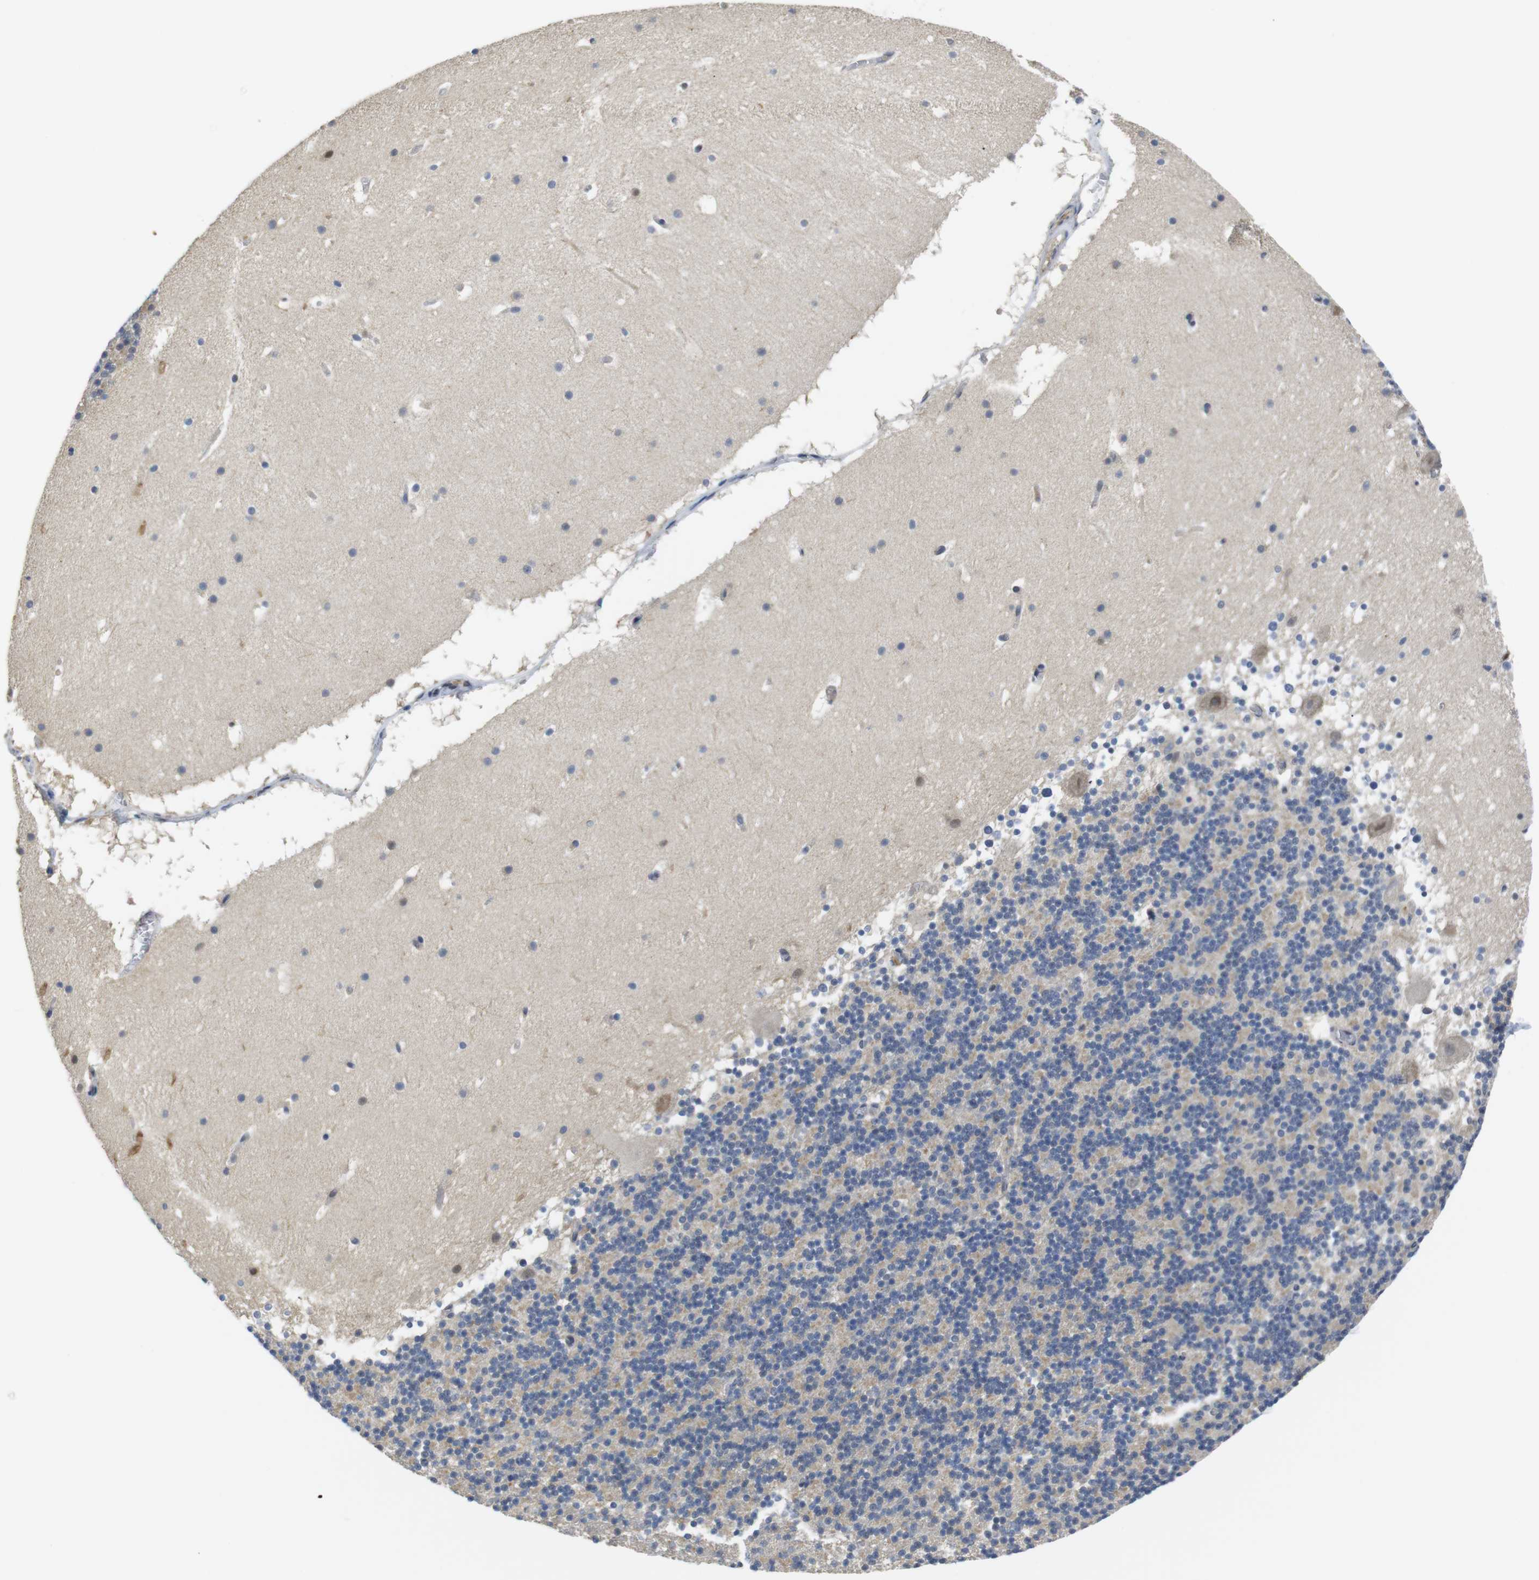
{"staining": {"intensity": "negative", "quantity": "none", "location": "none"}, "tissue": "cerebellum", "cell_type": "Cells in granular layer", "image_type": "normal", "snomed": [{"axis": "morphology", "description": "Normal tissue, NOS"}, {"axis": "topography", "description": "Cerebellum"}], "caption": "Cells in granular layer are negative for brown protein staining in normal cerebellum. The staining is performed using DAB brown chromogen with nuclei counter-stained in using hematoxylin.", "gene": "FNTA", "patient": {"sex": "male", "age": 45}}